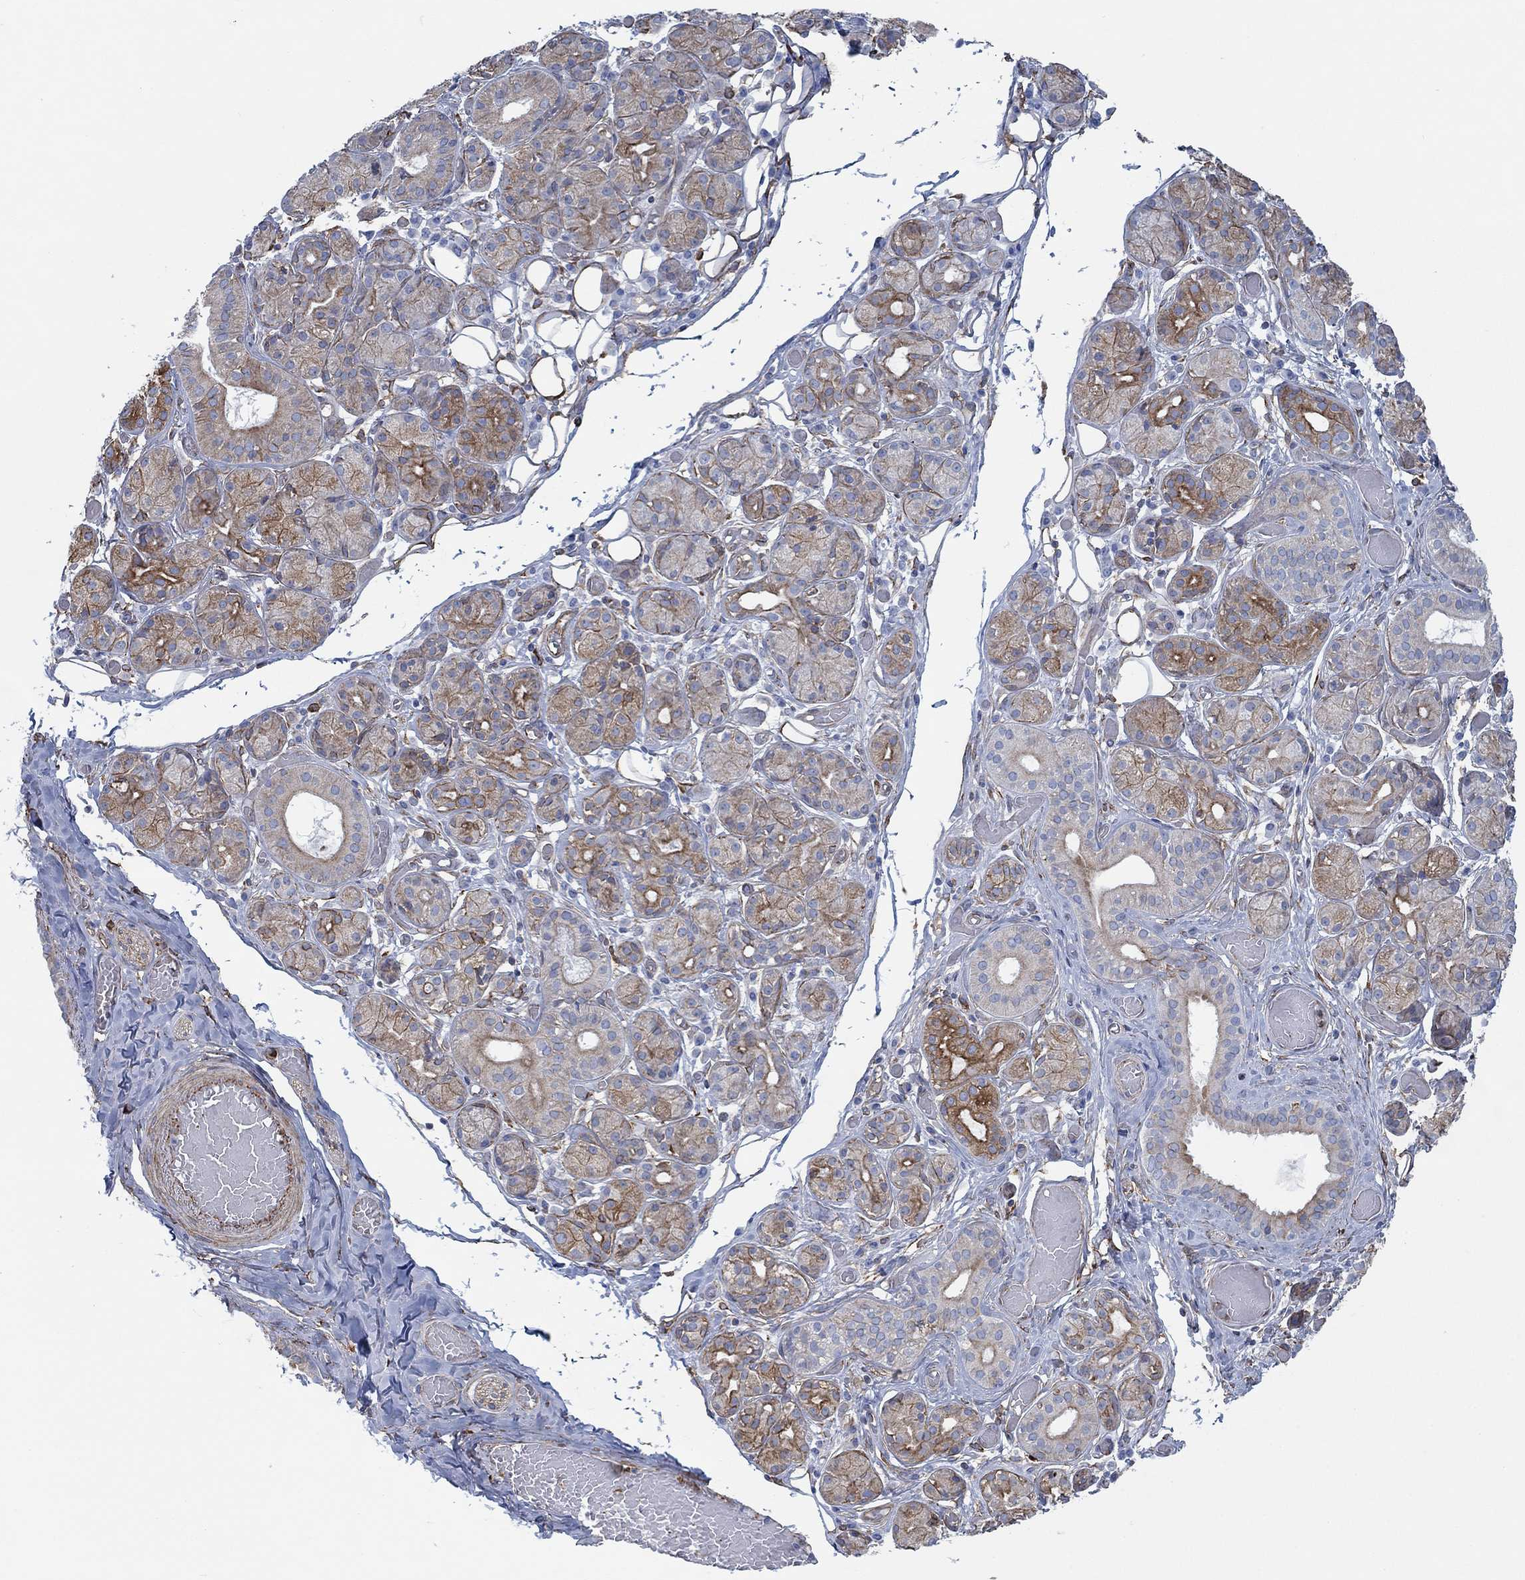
{"staining": {"intensity": "moderate", "quantity": "25%-75%", "location": "cytoplasmic/membranous"}, "tissue": "salivary gland", "cell_type": "Glandular cells", "image_type": "normal", "snomed": [{"axis": "morphology", "description": "Normal tissue, NOS"}, {"axis": "topography", "description": "Salivary gland"}, {"axis": "topography", "description": "Peripheral nerve tissue"}], "caption": "Protein staining by immunohistochemistry displays moderate cytoplasmic/membranous positivity in approximately 25%-75% of glandular cells in normal salivary gland.", "gene": "STC2", "patient": {"sex": "male", "age": 71}}